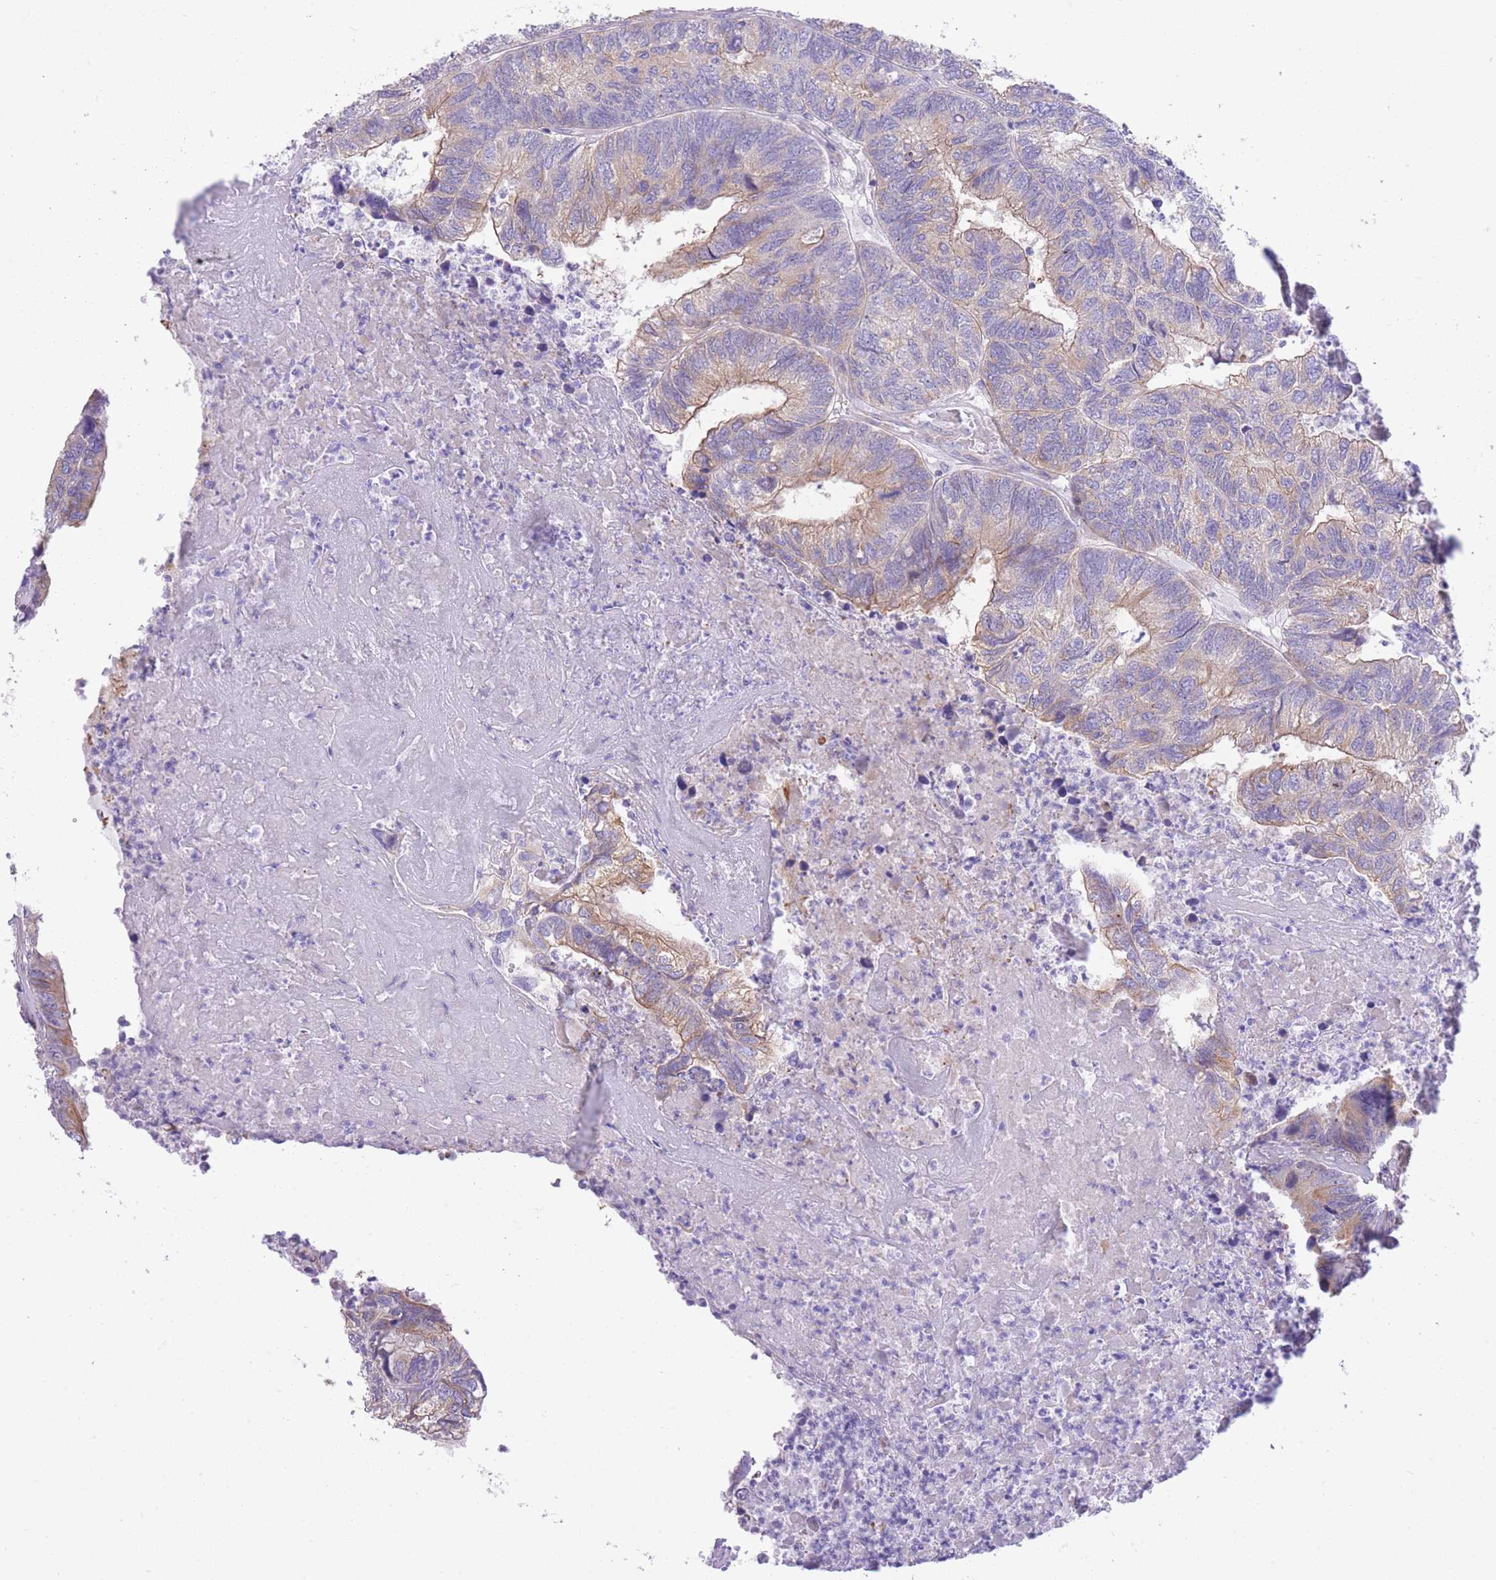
{"staining": {"intensity": "moderate", "quantity": "25%-75%", "location": "cytoplasmic/membranous"}, "tissue": "colorectal cancer", "cell_type": "Tumor cells", "image_type": "cancer", "snomed": [{"axis": "morphology", "description": "Adenocarcinoma, NOS"}, {"axis": "topography", "description": "Colon"}], "caption": "There is medium levels of moderate cytoplasmic/membranous positivity in tumor cells of colorectal cancer (adenocarcinoma), as demonstrated by immunohistochemical staining (brown color).", "gene": "RHOU", "patient": {"sex": "female", "age": 67}}